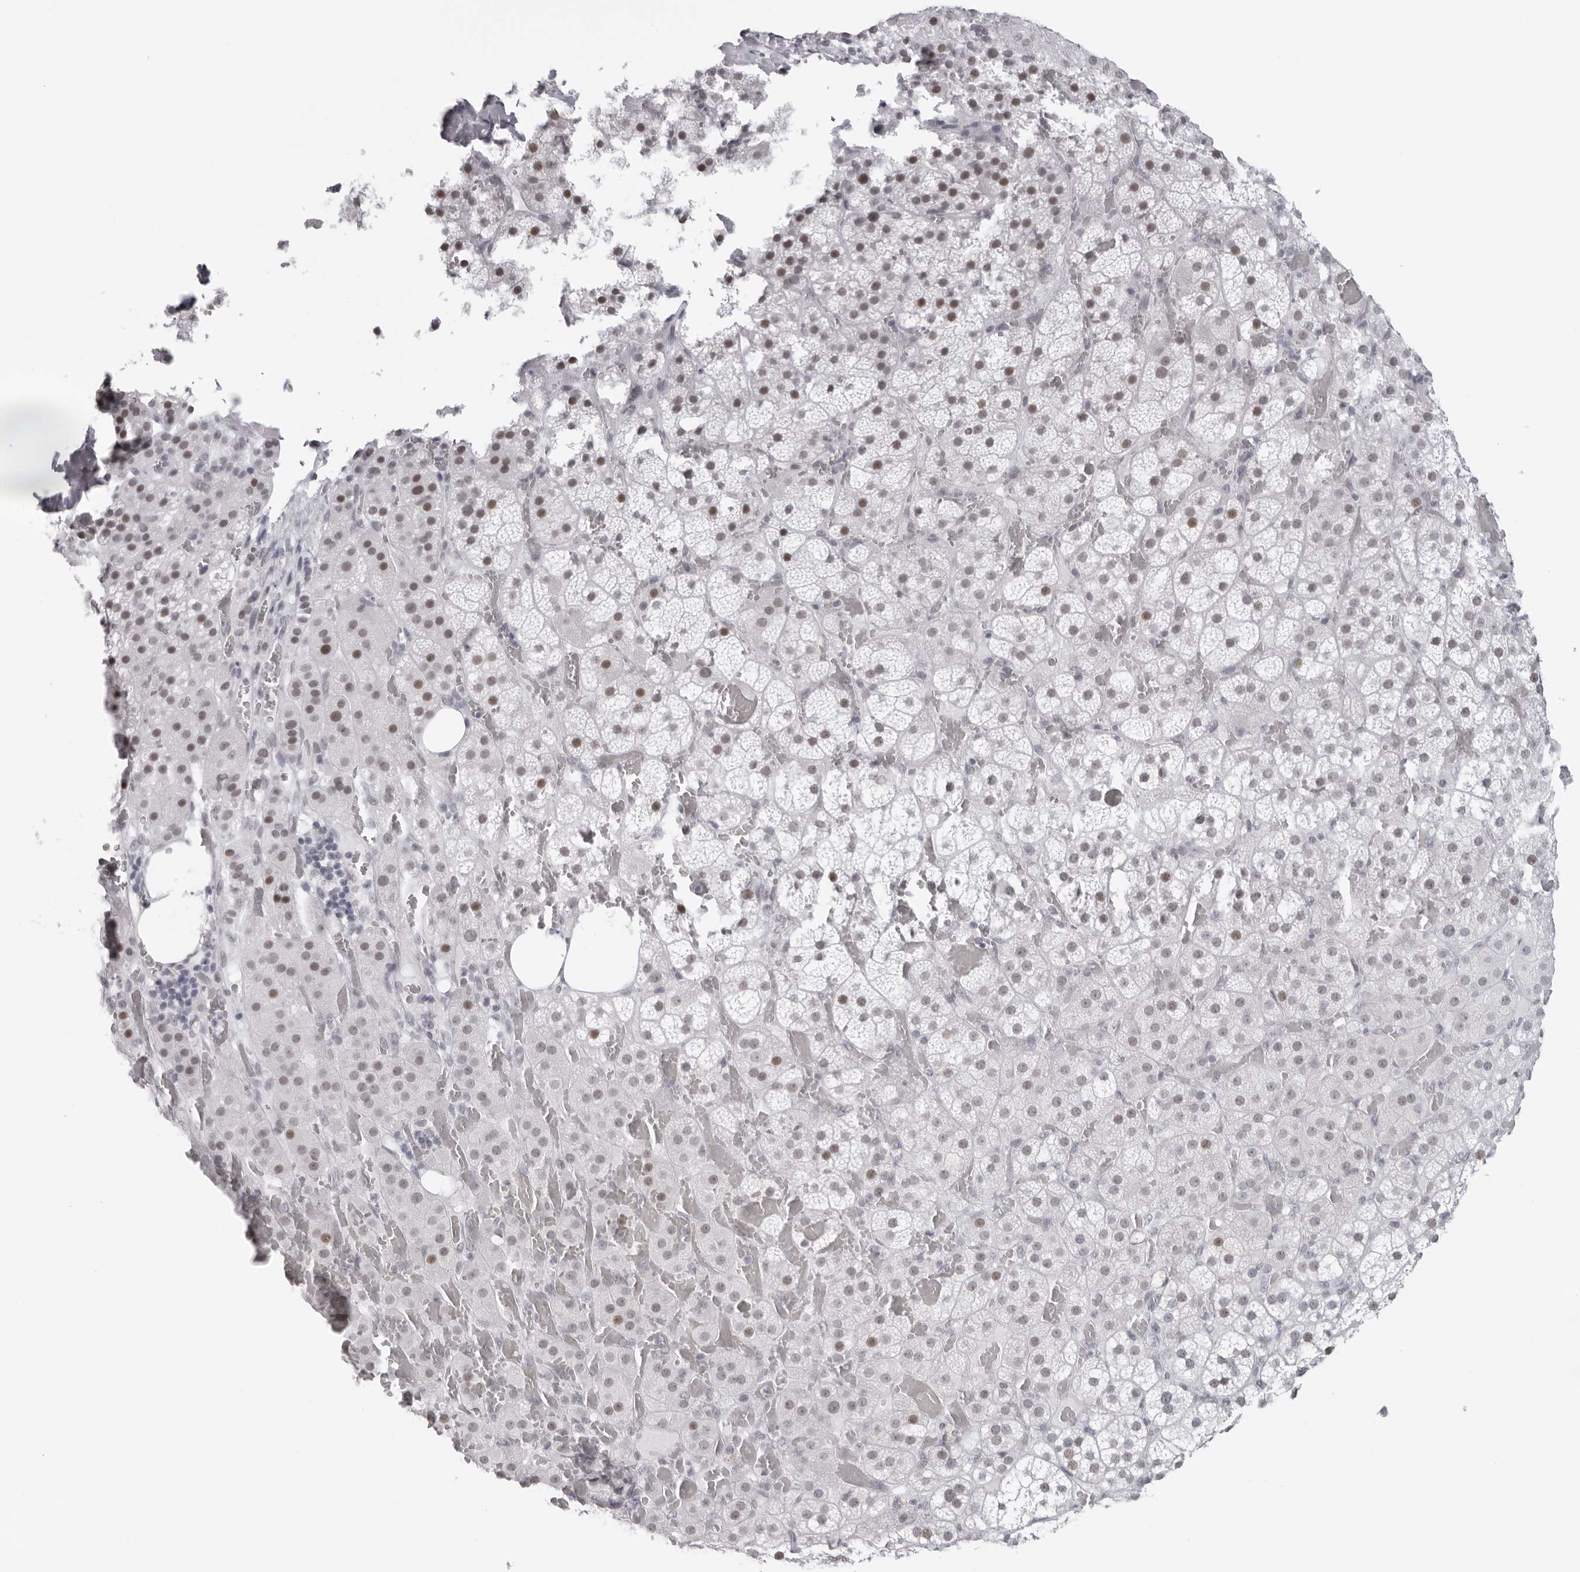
{"staining": {"intensity": "moderate", "quantity": "25%-75%", "location": "nuclear"}, "tissue": "adrenal gland", "cell_type": "Glandular cells", "image_type": "normal", "snomed": [{"axis": "morphology", "description": "Normal tissue, NOS"}, {"axis": "topography", "description": "Adrenal gland"}], "caption": "Immunohistochemistry histopathology image of unremarkable human adrenal gland stained for a protein (brown), which displays medium levels of moderate nuclear staining in about 25%-75% of glandular cells.", "gene": "ESPN", "patient": {"sex": "female", "age": 59}}